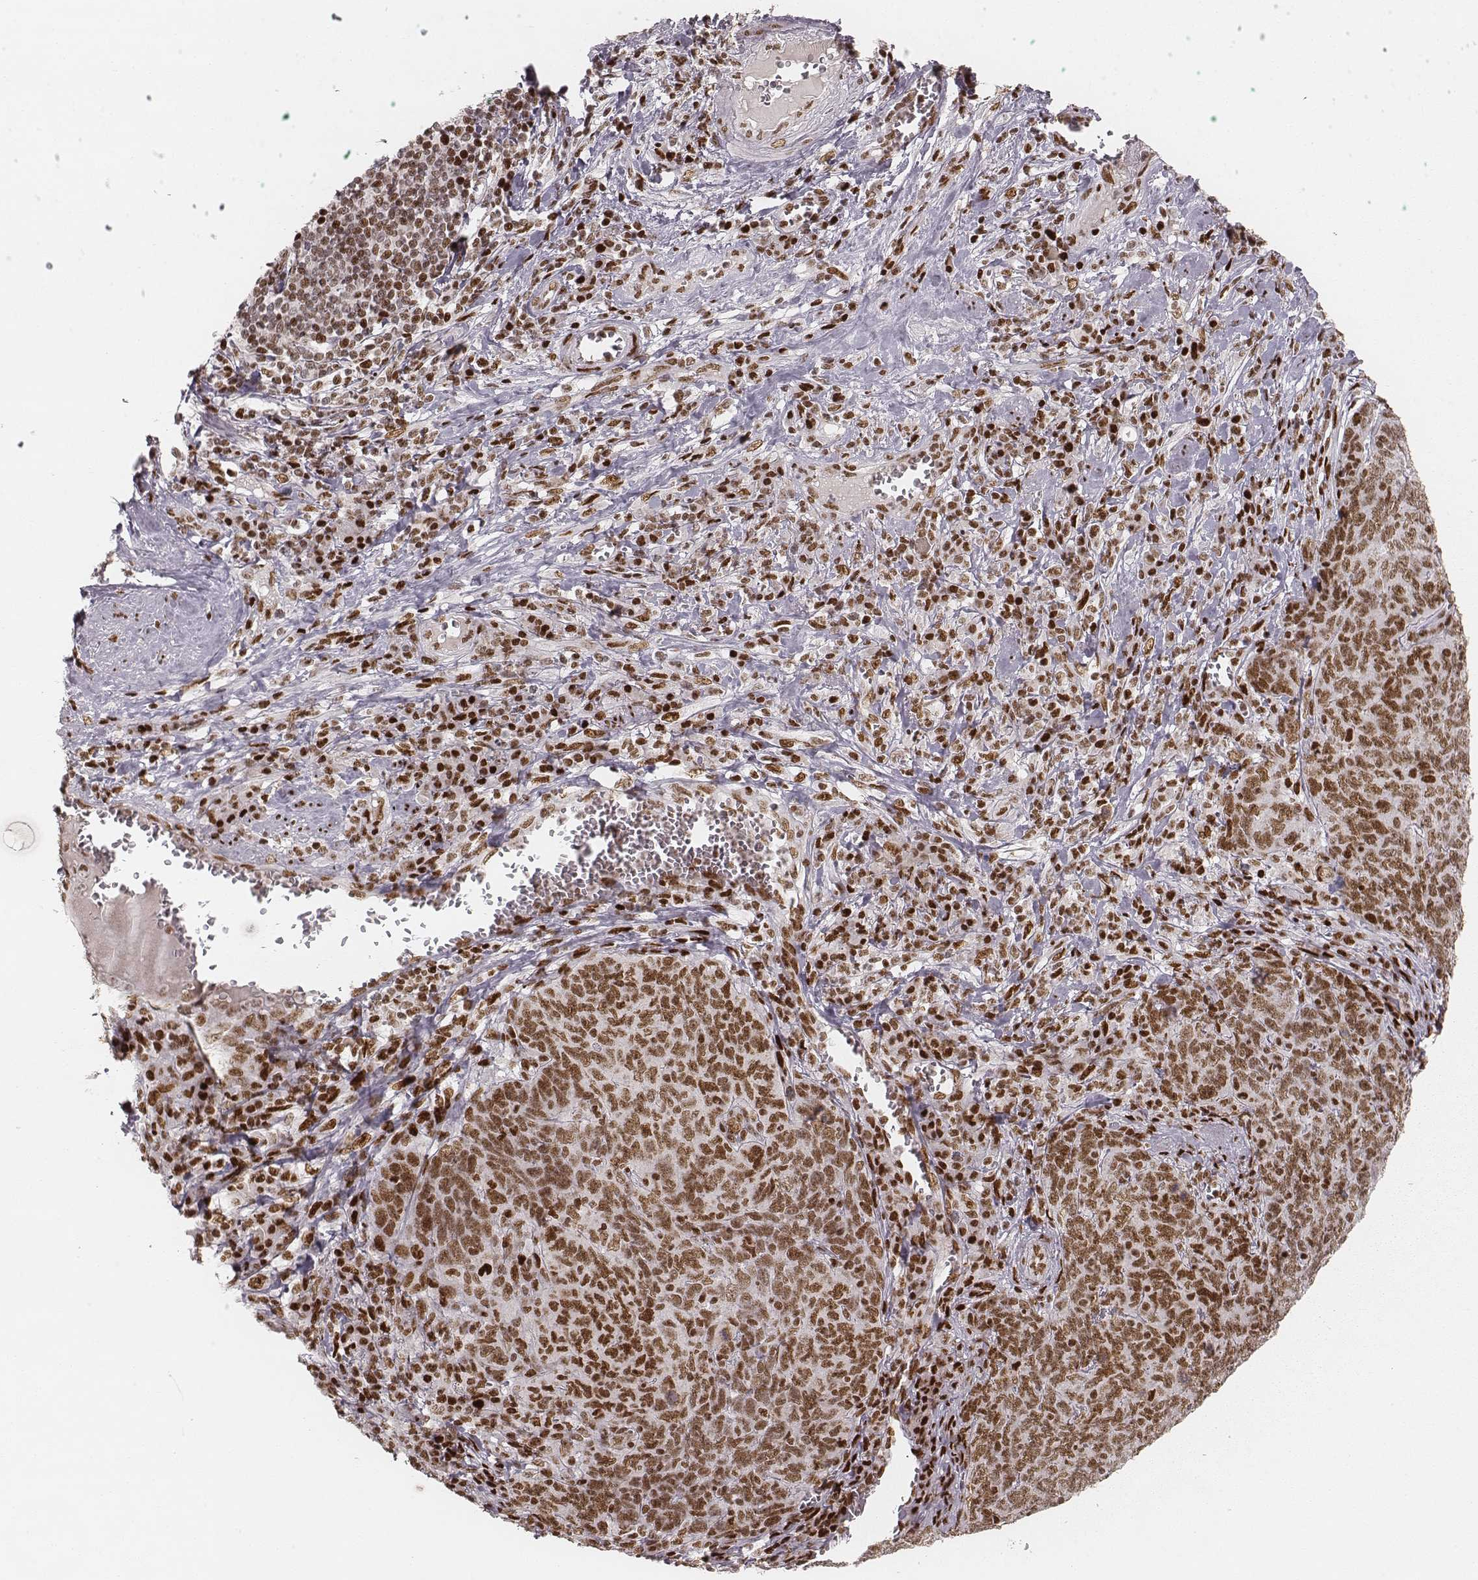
{"staining": {"intensity": "moderate", "quantity": ">75%", "location": "nuclear"}, "tissue": "skin cancer", "cell_type": "Tumor cells", "image_type": "cancer", "snomed": [{"axis": "morphology", "description": "Squamous cell carcinoma, NOS"}, {"axis": "topography", "description": "Skin"}, {"axis": "topography", "description": "Anal"}], "caption": "A brown stain shows moderate nuclear expression of a protein in skin squamous cell carcinoma tumor cells. (IHC, brightfield microscopy, high magnification).", "gene": "HNRNPC", "patient": {"sex": "female", "age": 51}}